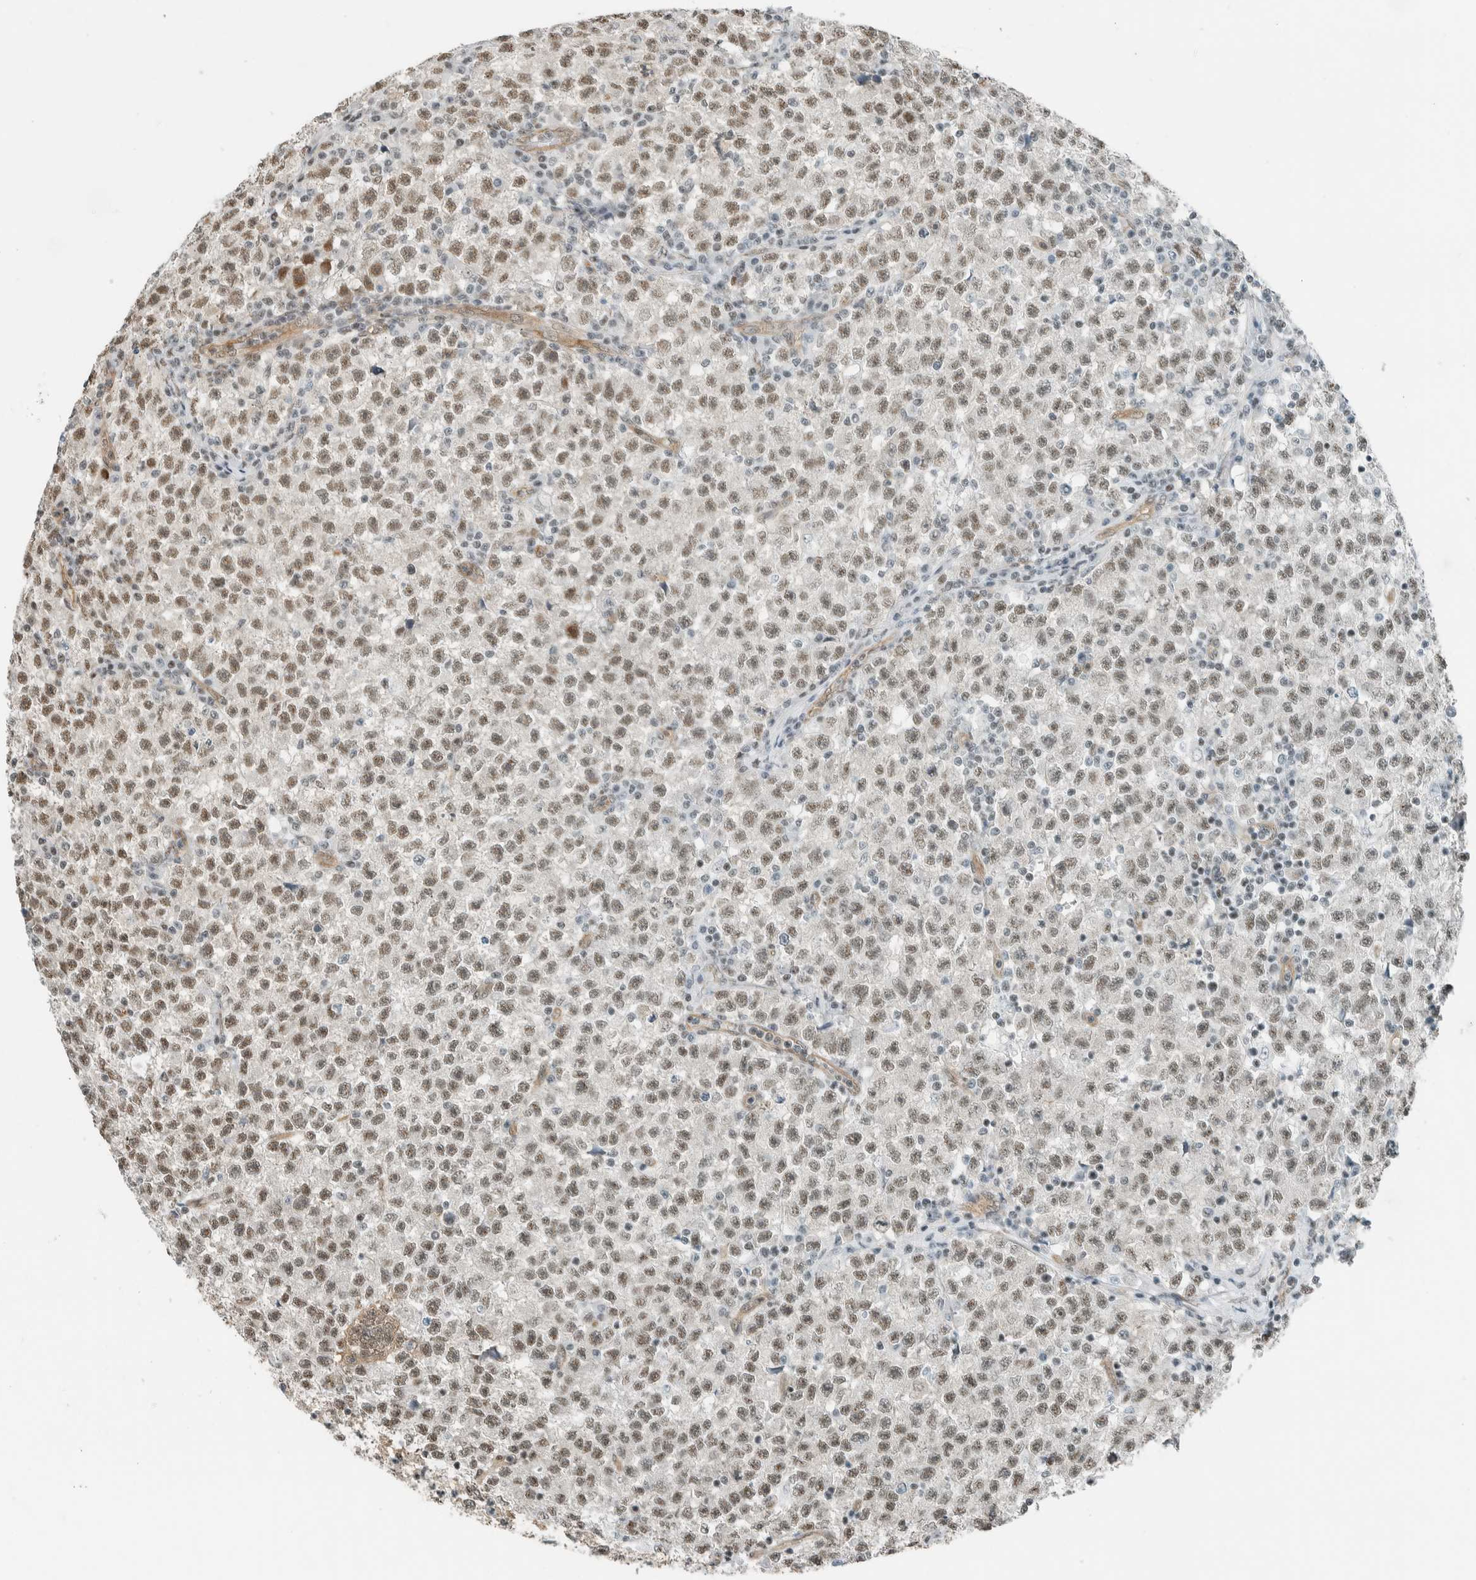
{"staining": {"intensity": "weak", "quantity": ">75%", "location": "nuclear"}, "tissue": "testis cancer", "cell_type": "Tumor cells", "image_type": "cancer", "snomed": [{"axis": "morphology", "description": "Seminoma, NOS"}, {"axis": "topography", "description": "Testis"}], "caption": "Immunohistochemical staining of testis cancer shows weak nuclear protein expression in about >75% of tumor cells.", "gene": "NIBAN2", "patient": {"sex": "male", "age": 22}}